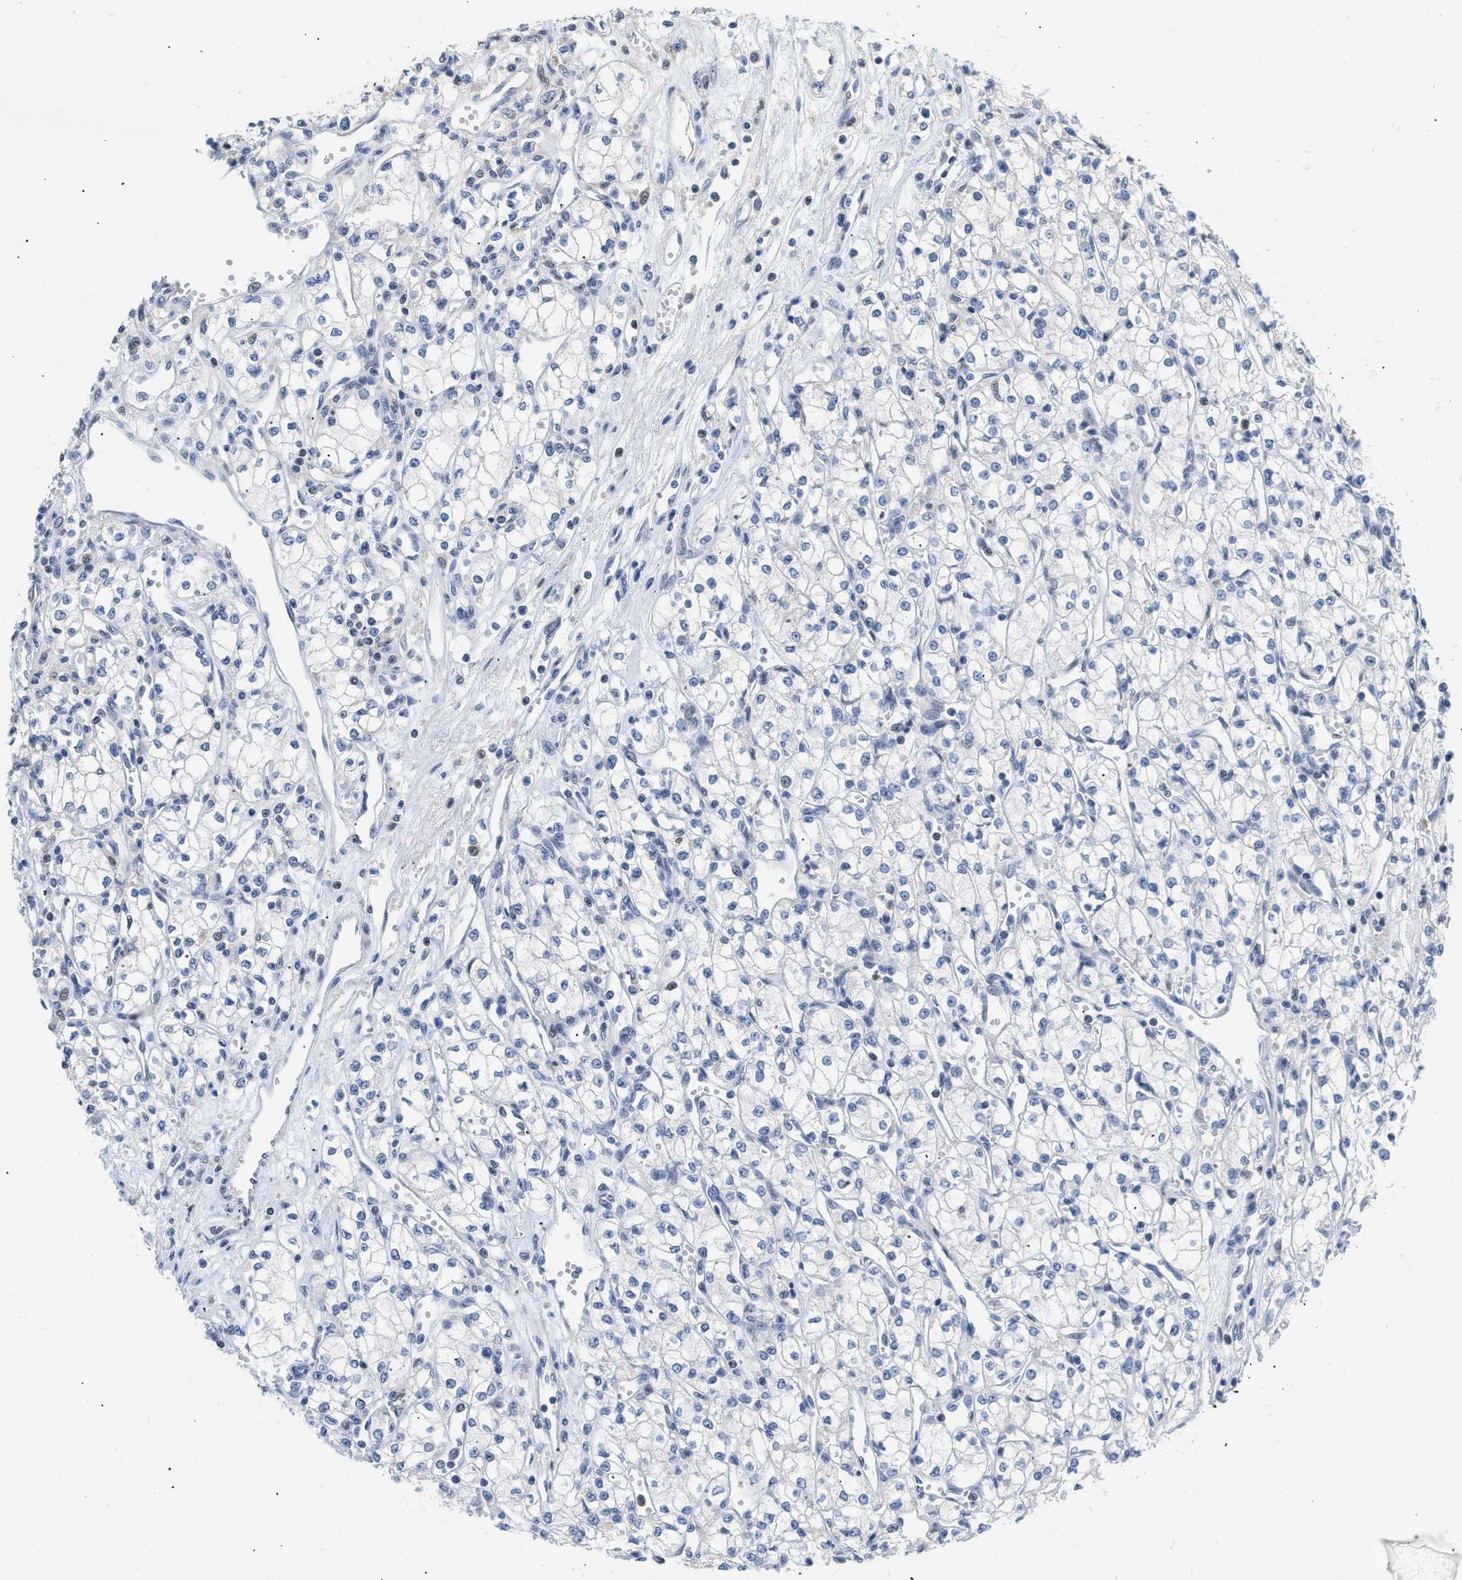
{"staining": {"intensity": "negative", "quantity": "none", "location": "none"}, "tissue": "renal cancer", "cell_type": "Tumor cells", "image_type": "cancer", "snomed": [{"axis": "morphology", "description": "Adenocarcinoma, NOS"}, {"axis": "topography", "description": "Kidney"}], "caption": "The photomicrograph reveals no staining of tumor cells in renal cancer (adenocarcinoma). (DAB (3,3'-diaminobenzidine) immunohistochemistry (IHC), high magnification).", "gene": "BOLL", "patient": {"sex": "male", "age": 59}}